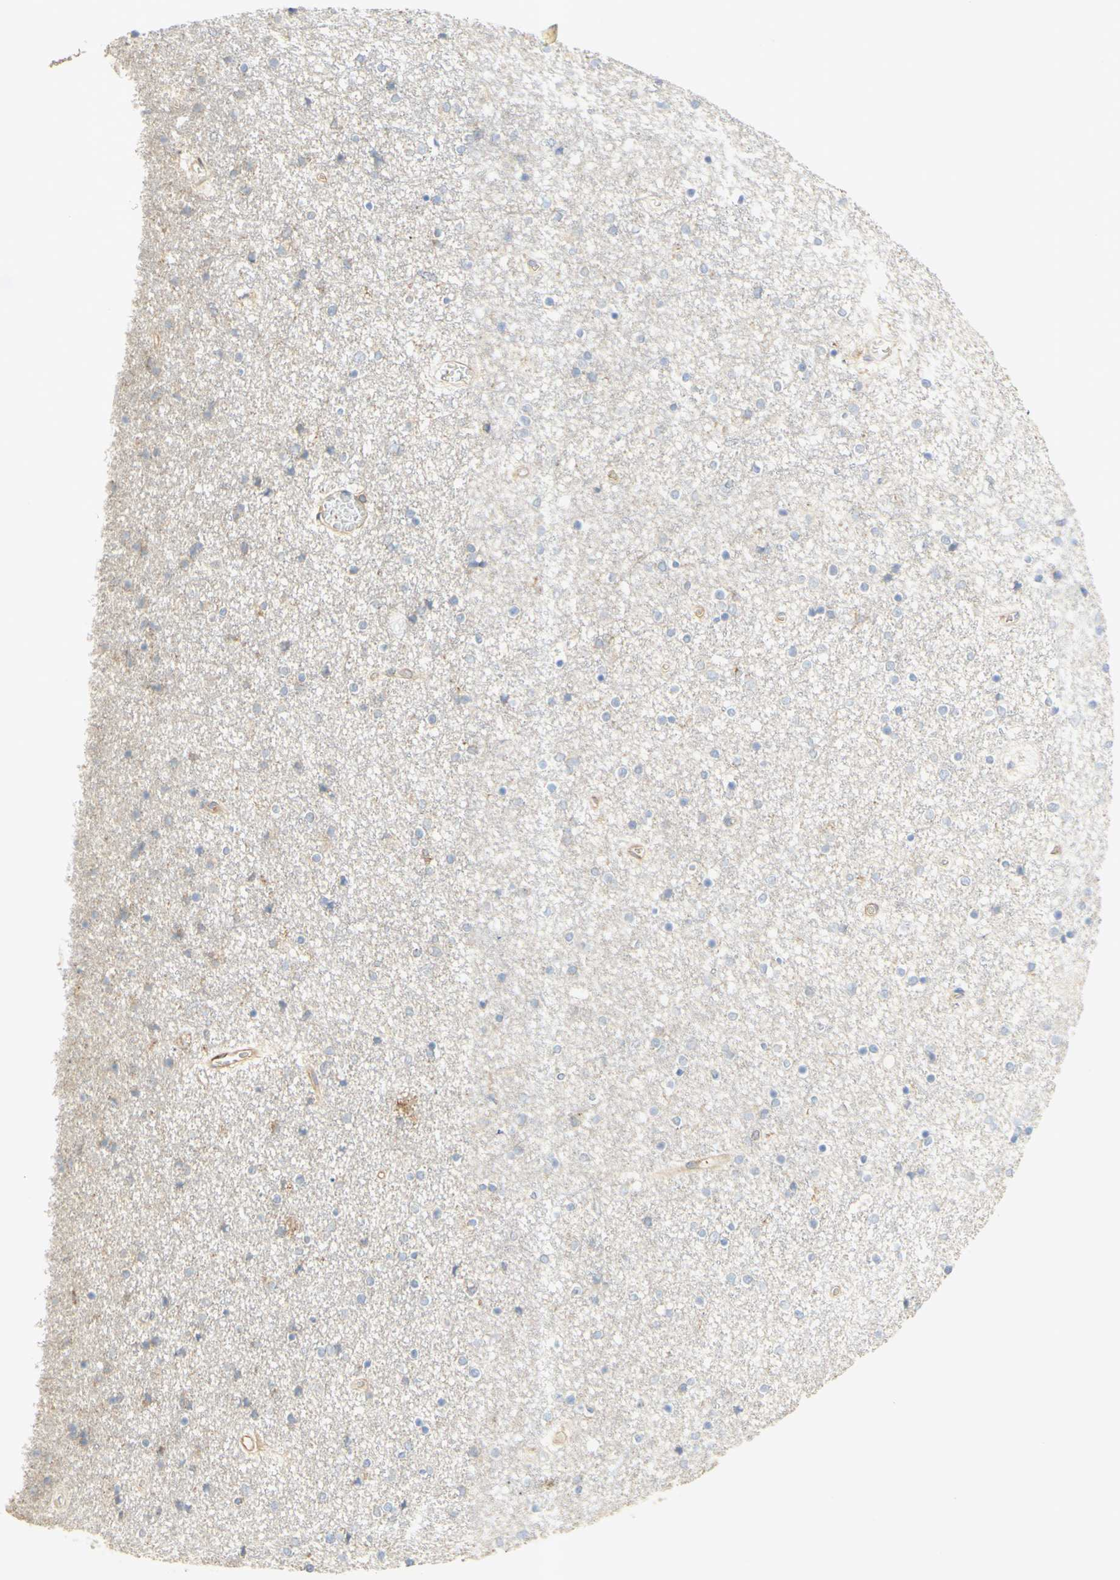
{"staining": {"intensity": "negative", "quantity": "none", "location": "none"}, "tissue": "caudate", "cell_type": "Glial cells", "image_type": "normal", "snomed": [{"axis": "morphology", "description": "Normal tissue, NOS"}, {"axis": "topography", "description": "Lateral ventricle wall"}], "caption": "Caudate was stained to show a protein in brown. There is no significant staining in glial cells. (Immunohistochemistry (ihc), brightfield microscopy, high magnification).", "gene": "IKBKG", "patient": {"sex": "female", "age": 54}}